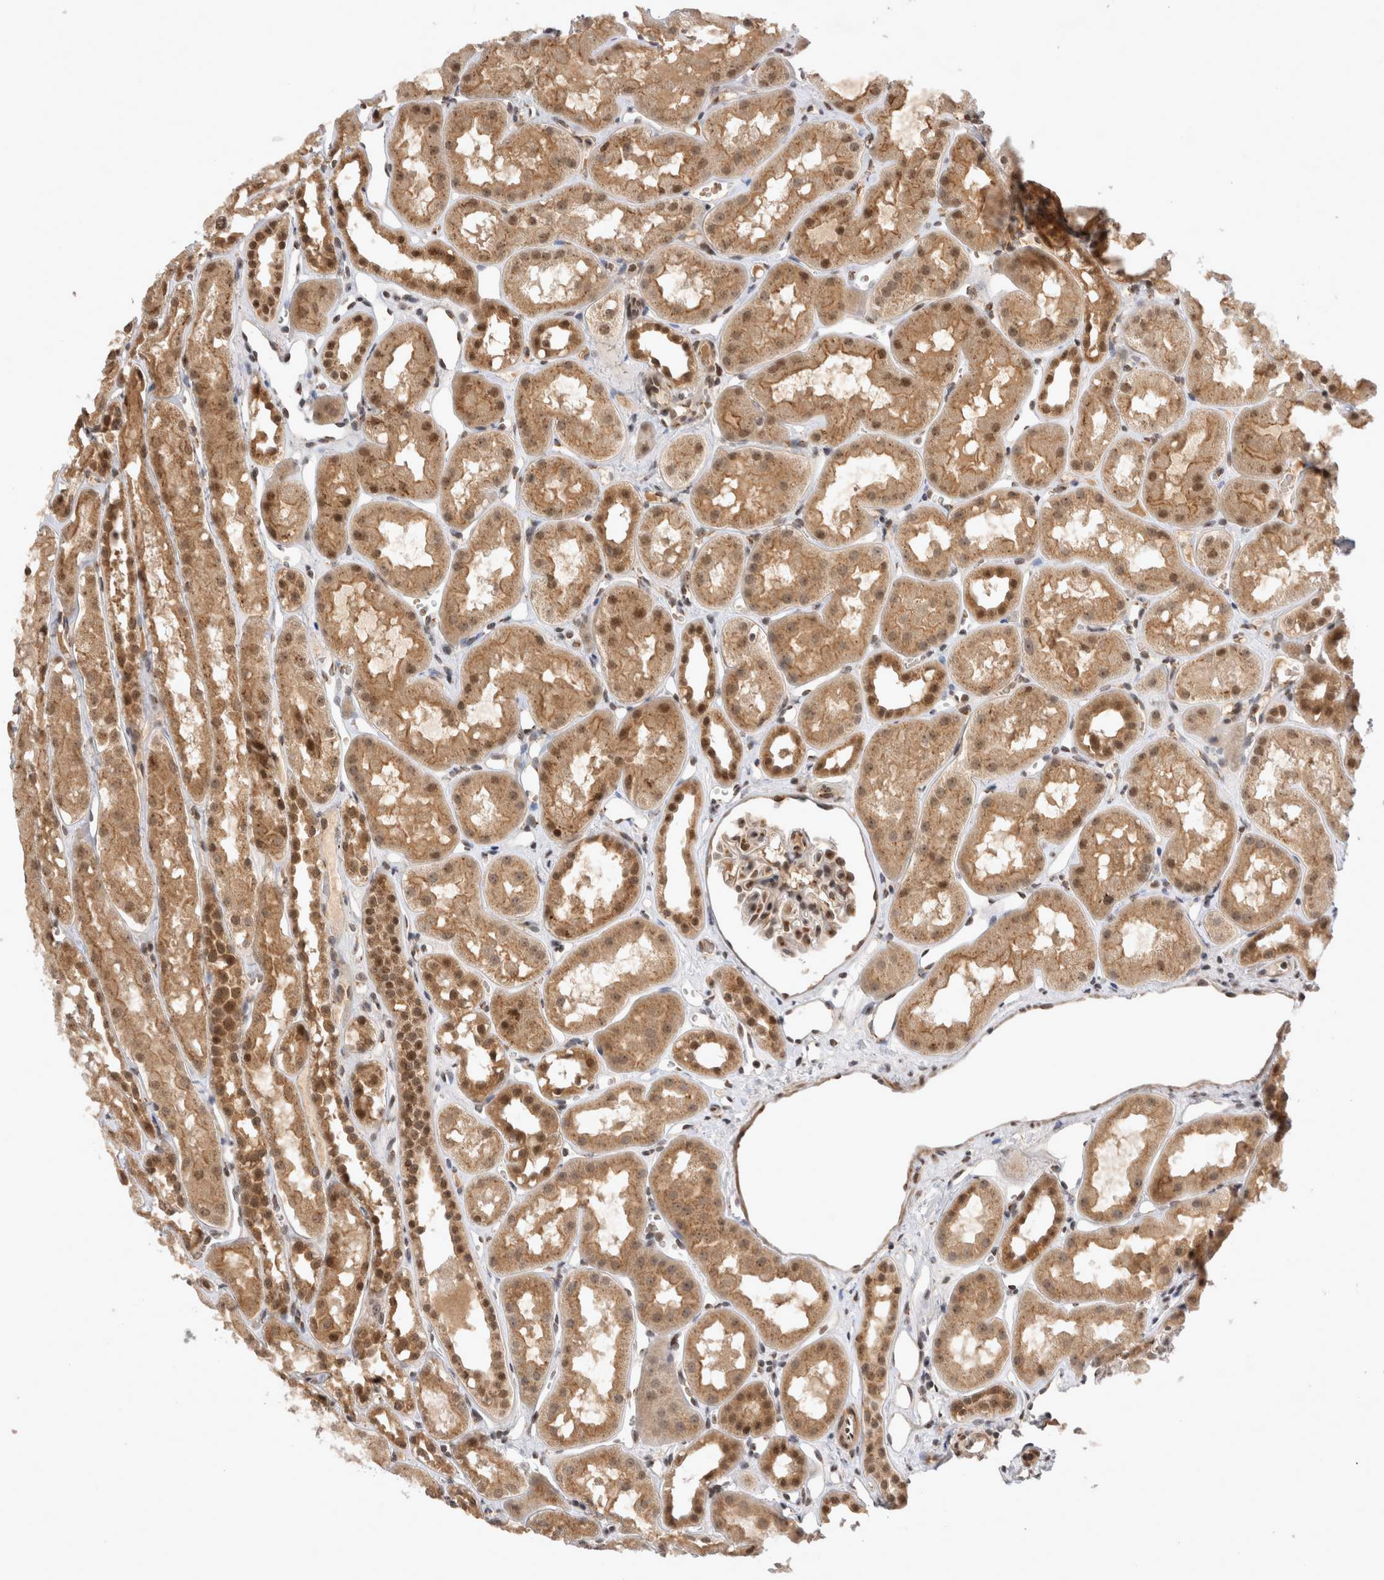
{"staining": {"intensity": "moderate", "quantity": "25%-75%", "location": "nuclear"}, "tissue": "kidney", "cell_type": "Cells in glomeruli", "image_type": "normal", "snomed": [{"axis": "morphology", "description": "Normal tissue, NOS"}, {"axis": "topography", "description": "Kidney"}], "caption": "About 25%-75% of cells in glomeruli in unremarkable human kidney demonstrate moderate nuclear protein positivity as visualized by brown immunohistochemical staining.", "gene": "TMEM65", "patient": {"sex": "male", "age": 16}}